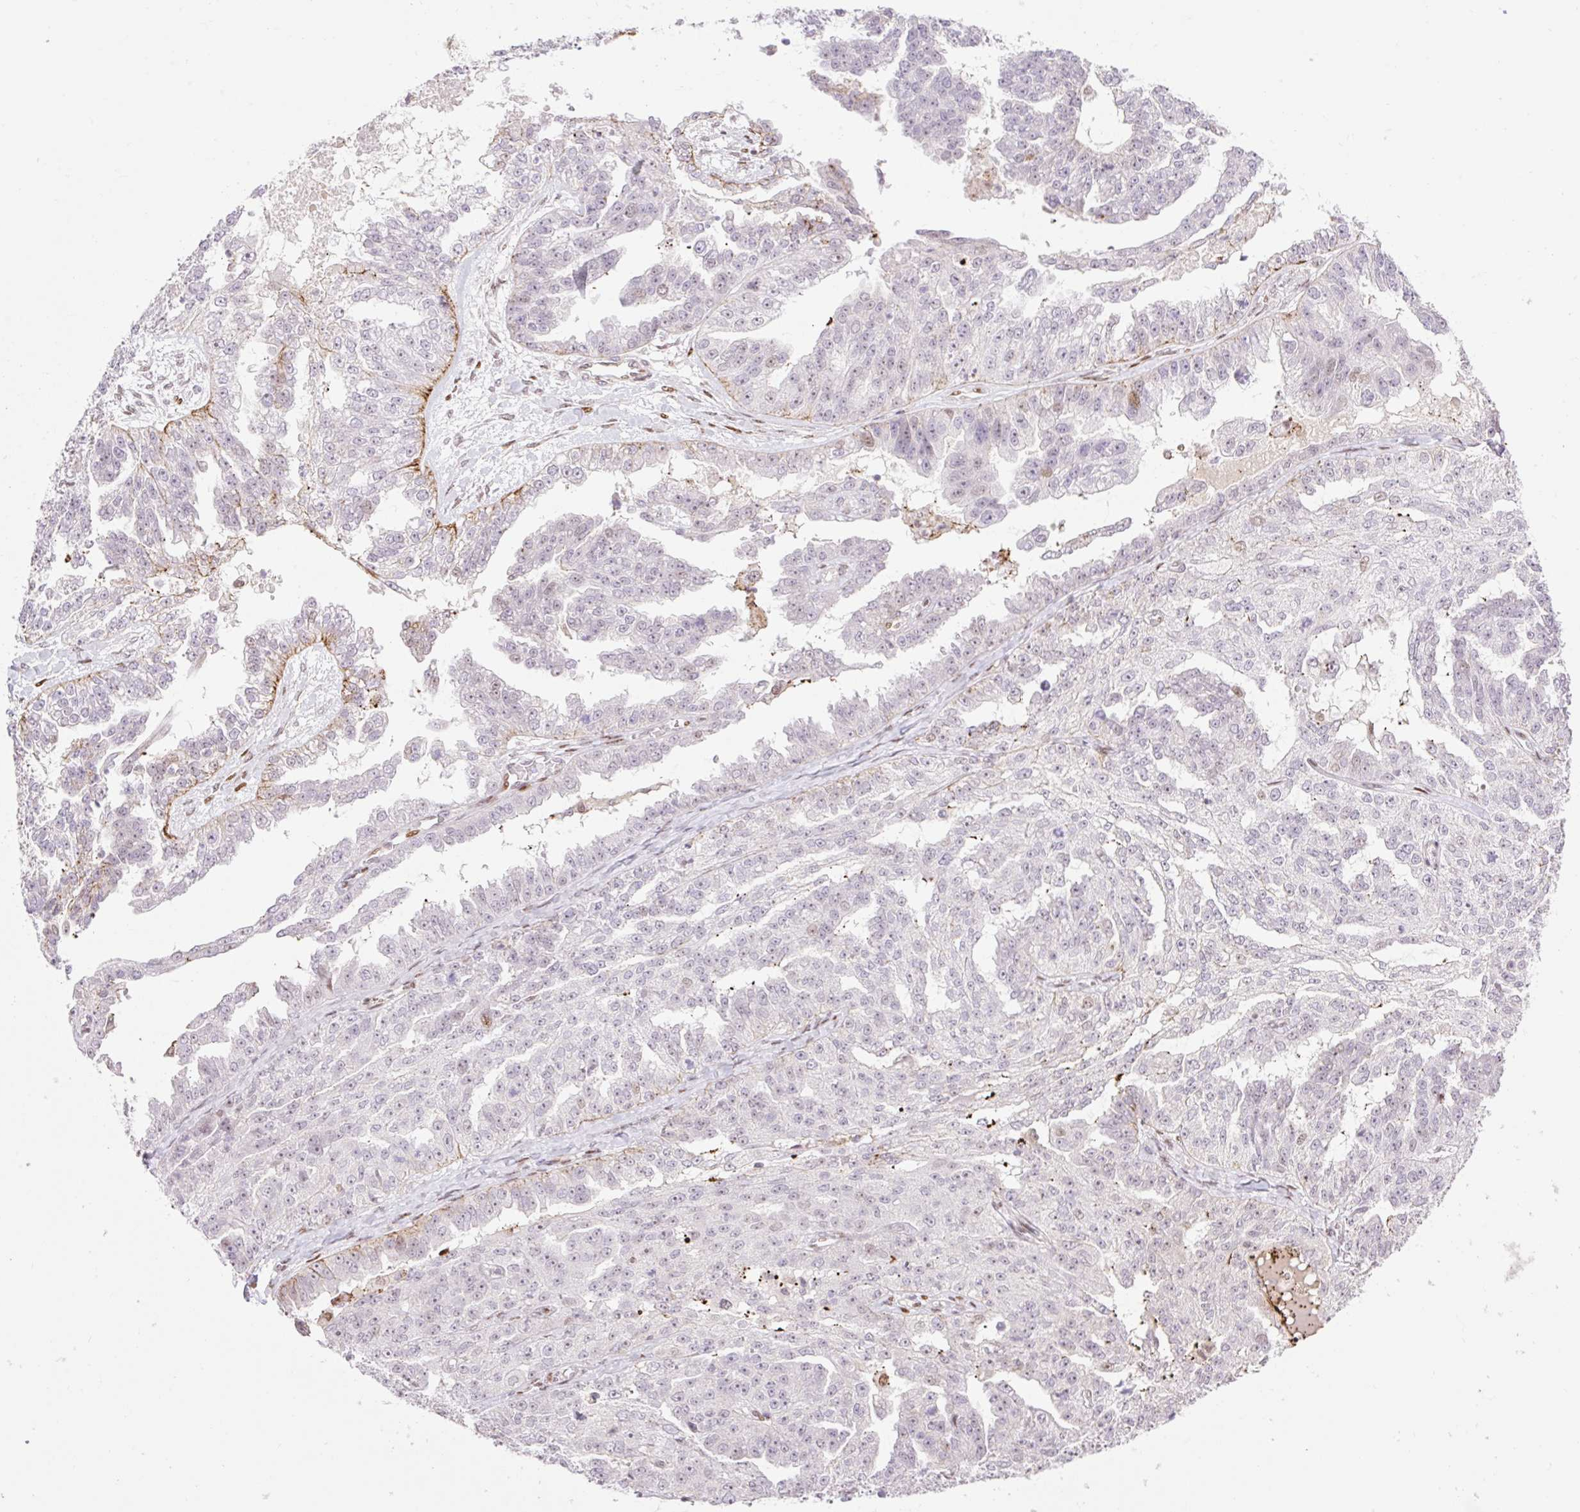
{"staining": {"intensity": "negative", "quantity": "none", "location": "none"}, "tissue": "ovarian cancer", "cell_type": "Tumor cells", "image_type": "cancer", "snomed": [{"axis": "morphology", "description": "Cystadenocarcinoma, serous, NOS"}, {"axis": "topography", "description": "Ovary"}], "caption": "Immunohistochemical staining of ovarian cancer reveals no significant positivity in tumor cells.", "gene": "RIPPLY3", "patient": {"sex": "female", "age": 58}}